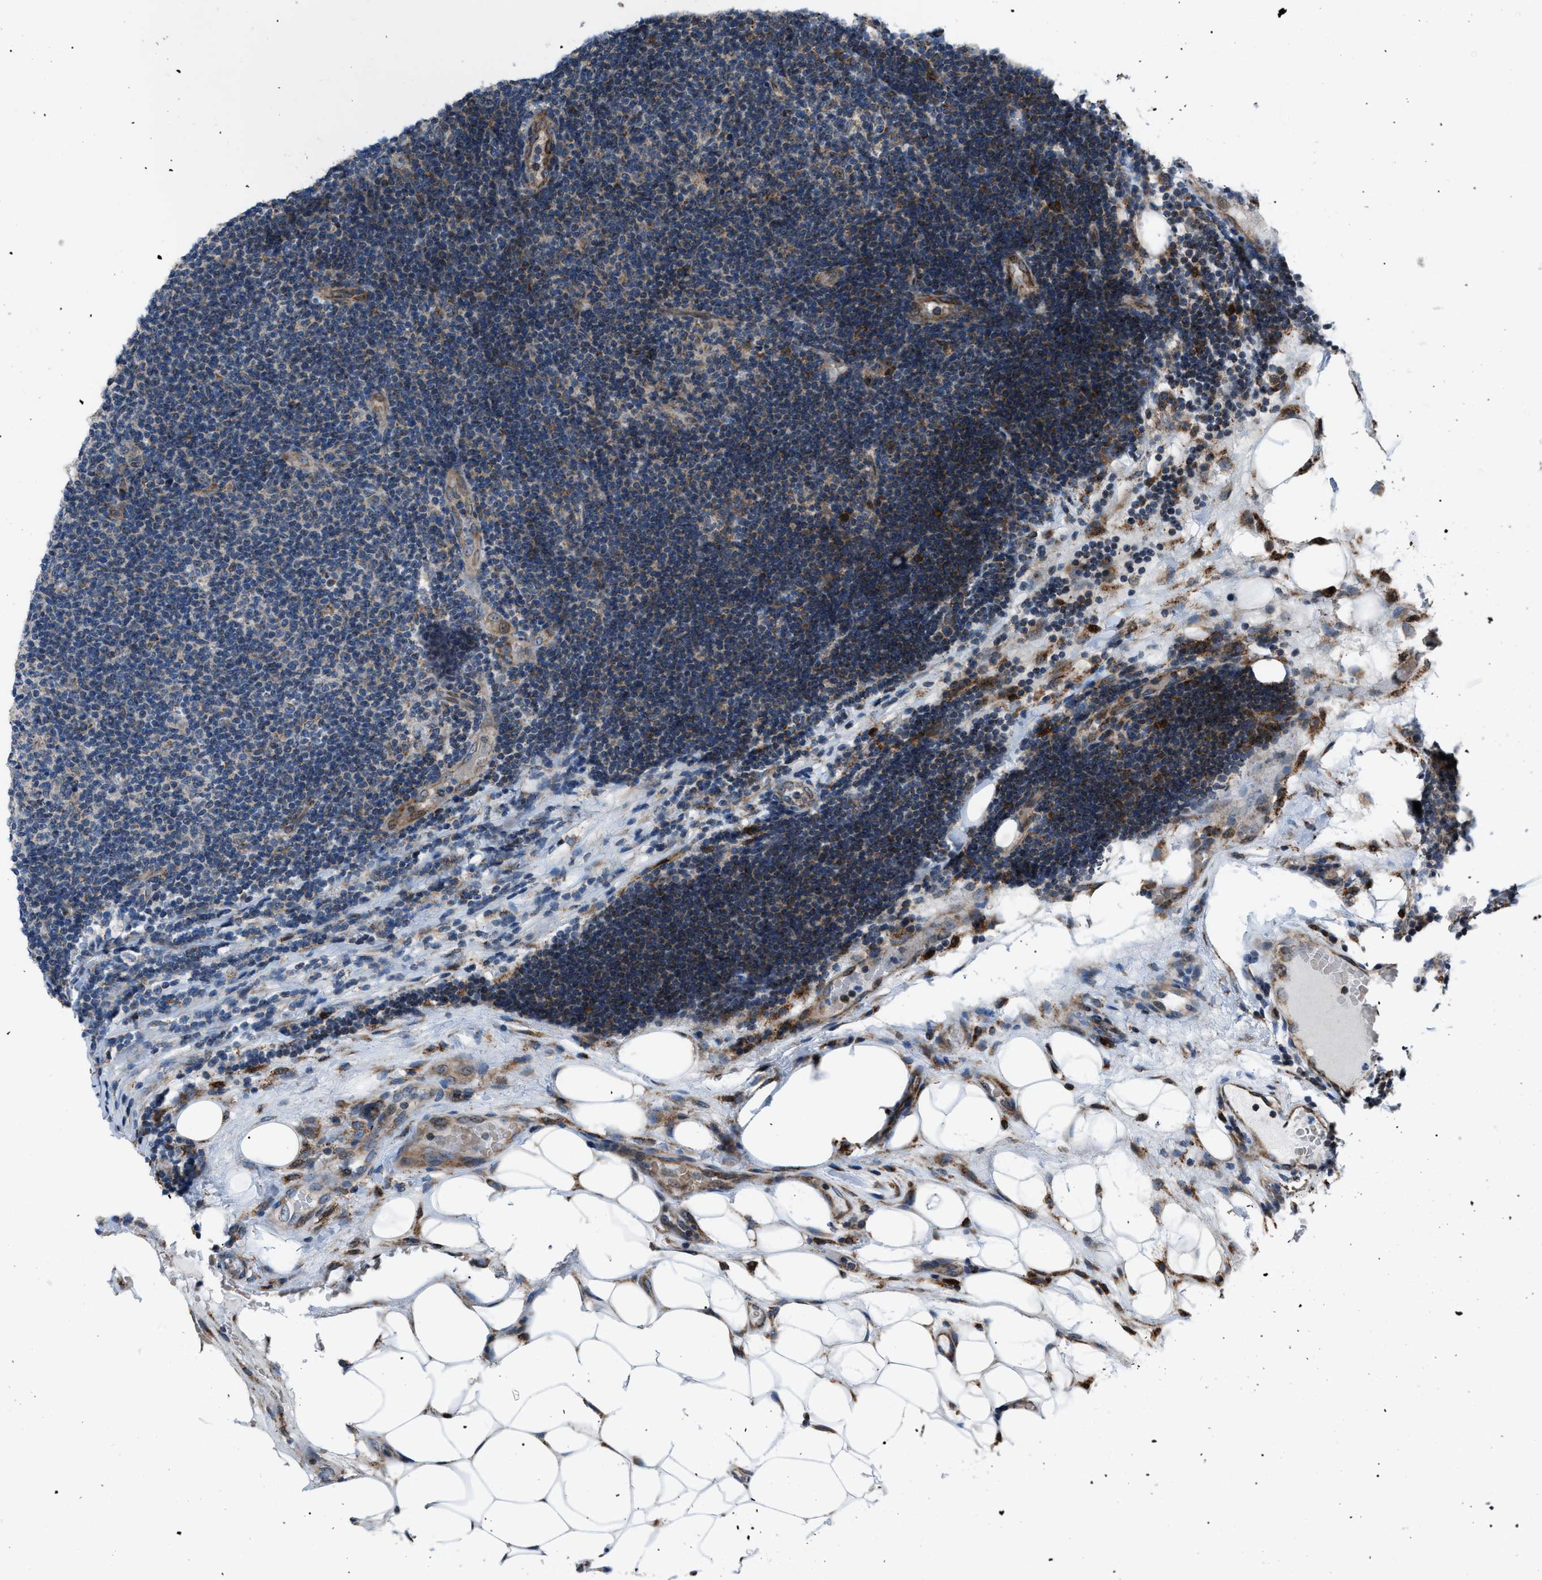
{"staining": {"intensity": "moderate", "quantity": "<25%", "location": "cytoplasmic/membranous"}, "tissue": "lymphoma", "cell_type": "Tumor cells", "image_type": "cancer", "snomed": [{"axis": "morphology", "description": "Malignant lymphoma, non-Hodgkin's type, Low grade"}, {"axis": "topography", "description": "Lymph node"}], "caption": "Human lymphoma stained with a protein marker demonstrates moderate staining in tumor cells.", "gene": "AGO2", "patient": {"sex": "male", "age": 83}}